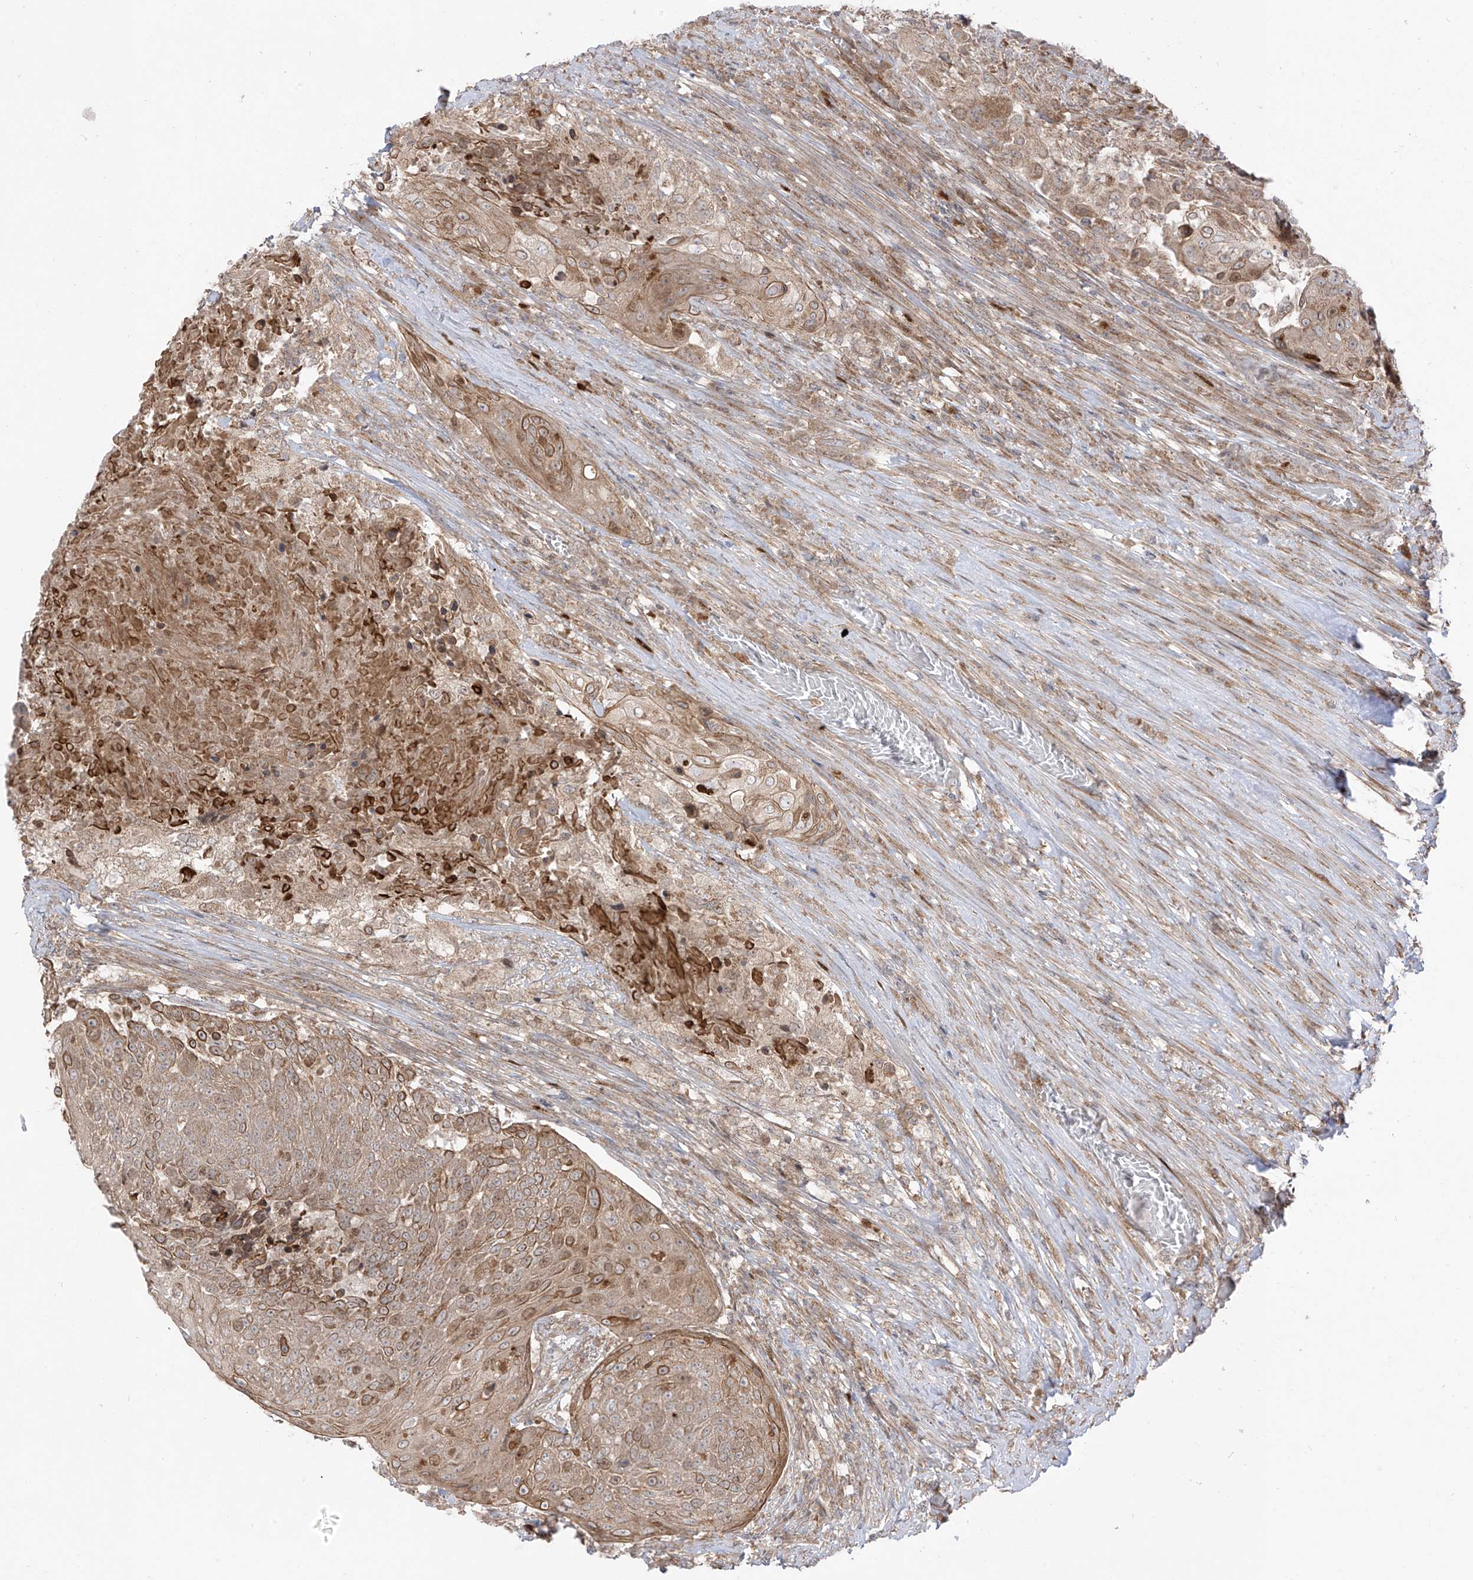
{"staining": {"intensity": "moderate", "quantity": ">75%", "location": "cytoplasmic/membranous"}, "tissue": "urothelial cancer", "cell_type": "Tumor cells", "image_type": "cancer", "snomed": [{"axis": "morphology", "description": "Urothelial carcinoma, High grade"}, {"axis": "topography", "description": "Urinary bladder"}], "caption": "Brown immunohistochemical staining in human urothelial carcinoma (high-grade) shows moderate cytoplasmic/membranous expression in approximately >75% of tumor cells.", "gene": "PDE11A", "patient": {"sex": "female", "age": 63}}